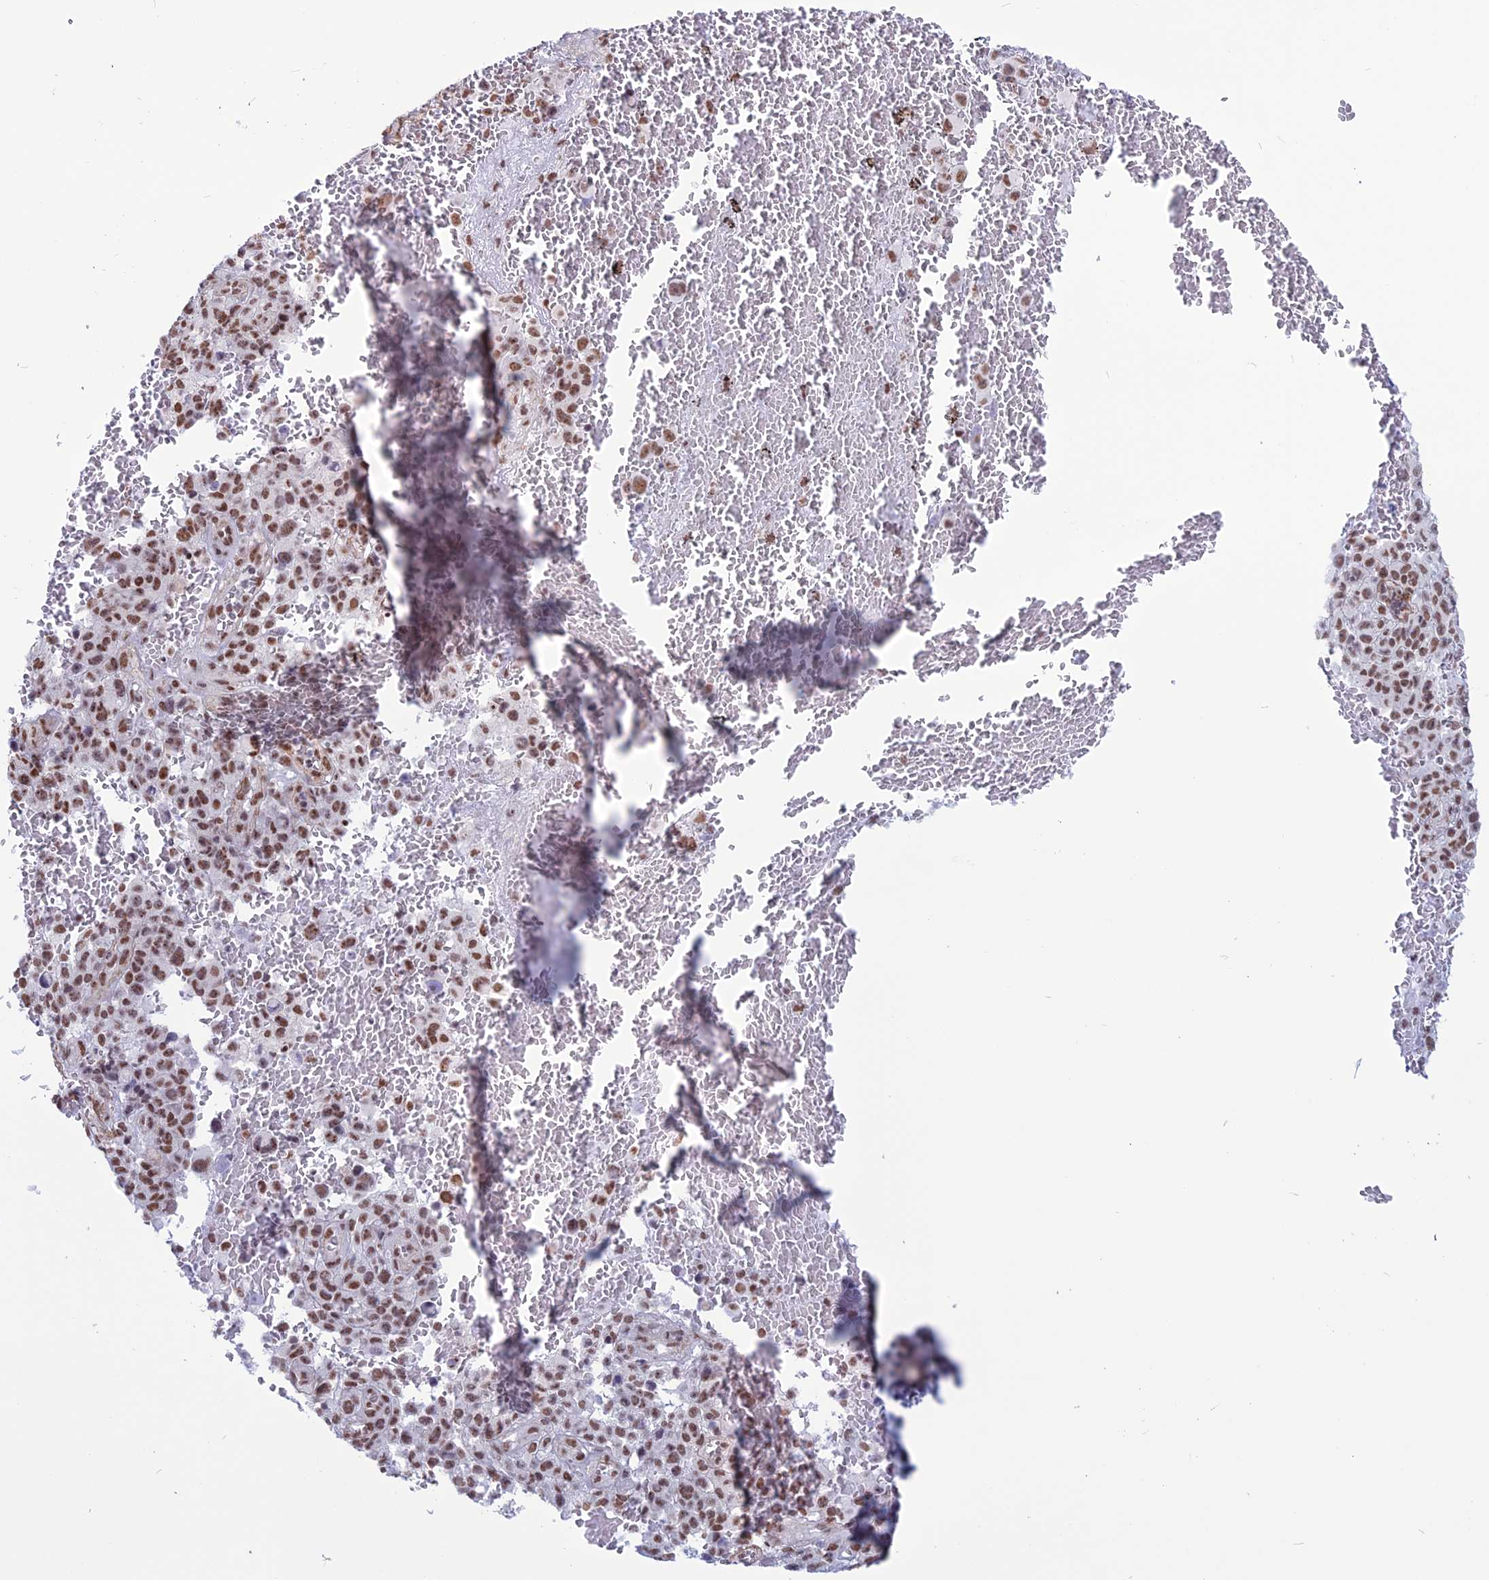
{"staining": {"intensity": "moderate", "quantity": ">75%", "location": "nuclear"}, "tissue": "melanoma", "cell_type": "Tumor cells", "image_type": "cancer", "snomed": [{"axis": "morphology", "description": "Malignant melanoma, NOS"}, {"axis": "topography", "description": "Skin"}], "caption": "Immunohistochemical staining of malignant melanoma displays medium levels of moderate nuclear protein expression in about >75% of tumor cells.", "gene": "U2AF1", "patient": {"sex": "female", "age": 82}}